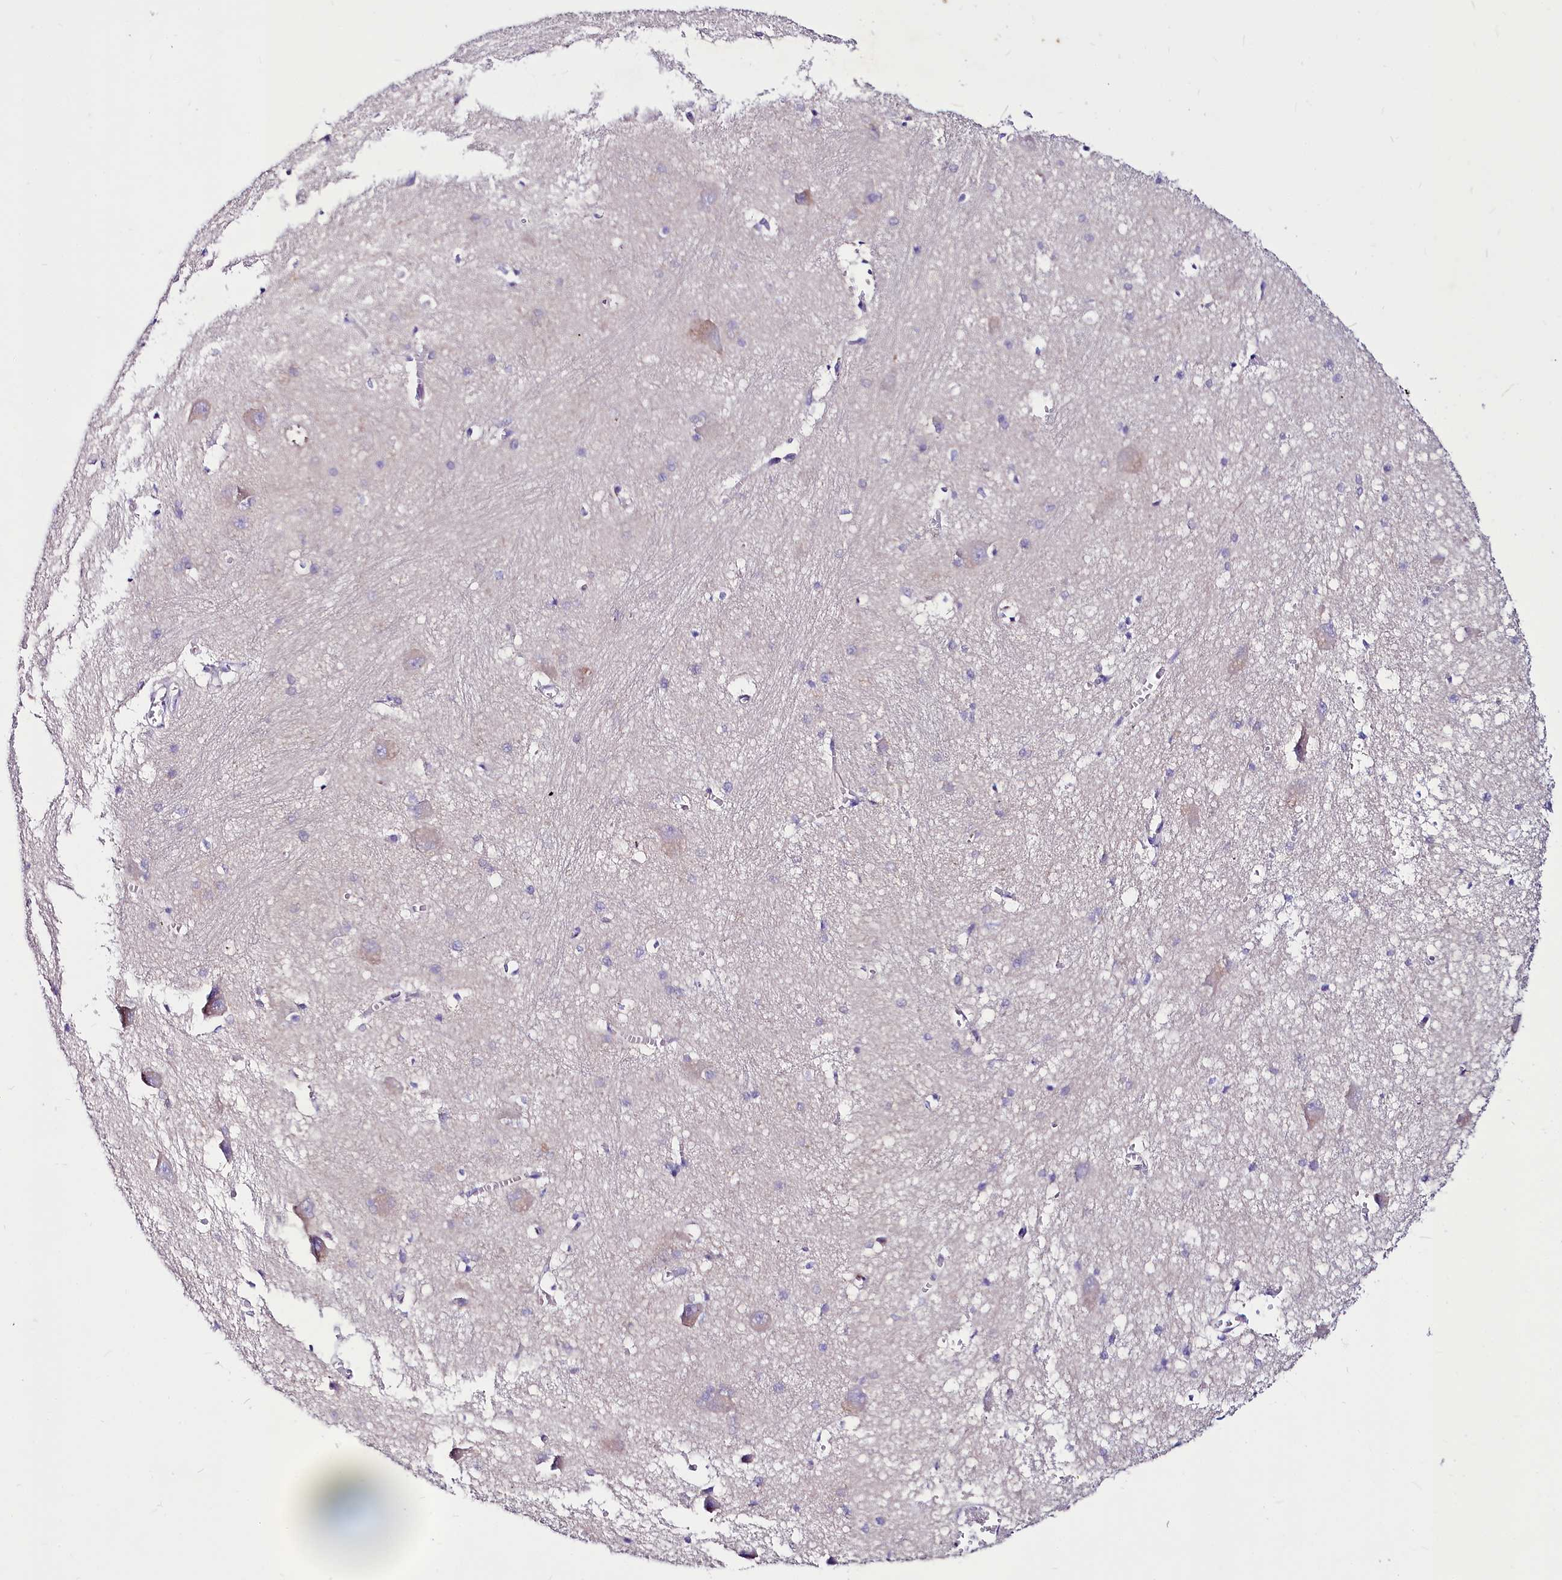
{"staining": {"intensity": "negative", "quantity": "none", "location": "none"}, "tissue": "caudate", "cell_type": "Glial cells", "image_type": "normal", "snomed": [{"axis": "morphology", "description": "Normal tissue, NOS"}, {"axis": "topography", "description": "Lateral ventricle wall"}], "caption": "Immunohistochemistry (IHC) of benign caudate displays no staining in glial cells. Nuclei are stained in blue.", "gene": "ABHD5", "patient": {"sex": "male", "age": 37}}